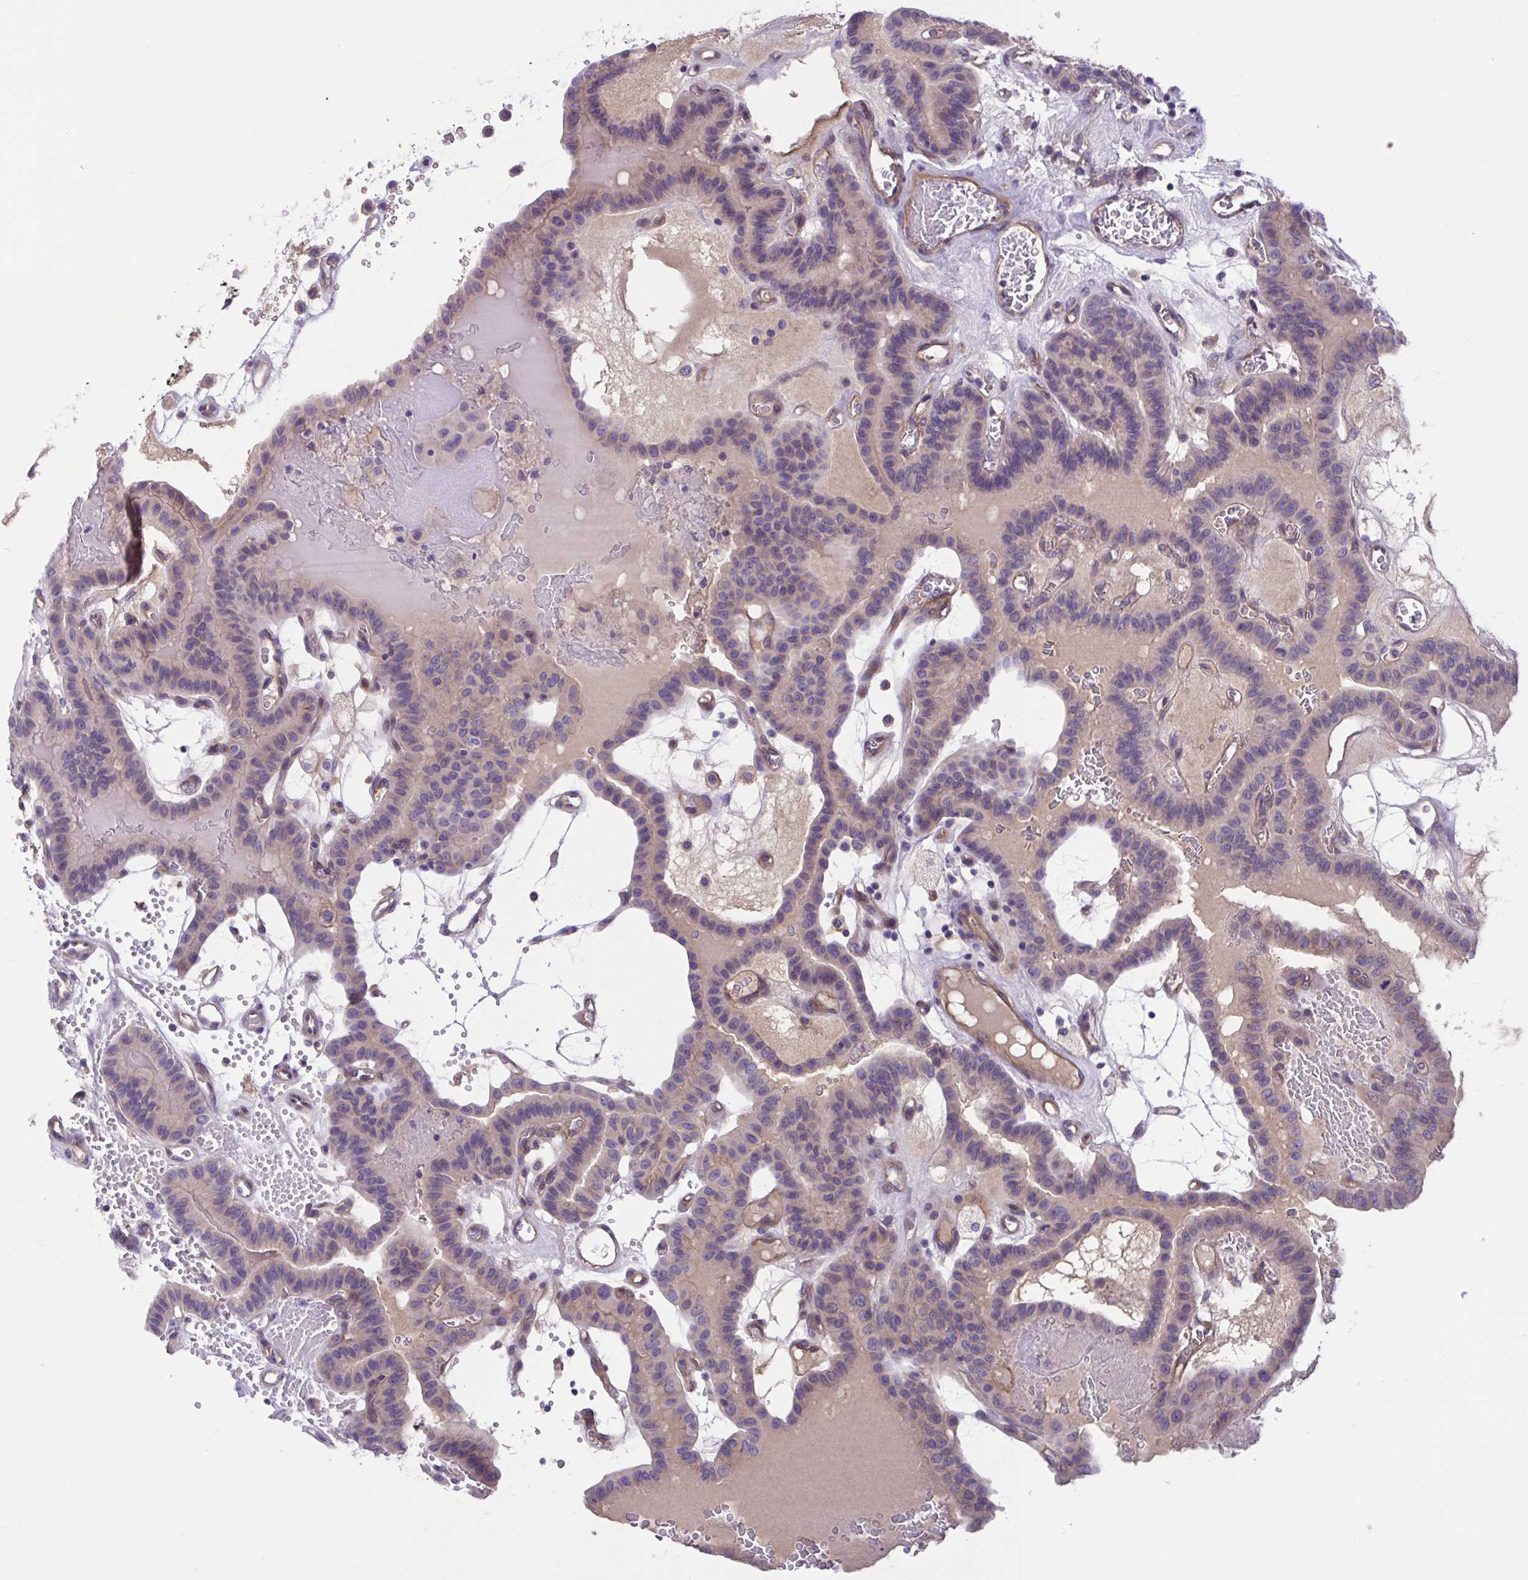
{"staining": {"intensity": "weak", "quantity": "25%-75%", "location": "cytoplasmic/membranous"}, "tissue": "thyroid cancer", "cell_type": "Tumor cells", "image_type": "cancer", "snomed": [{"axis": "morphology", "description": "Papillary adenocarcinoma, NOS"}, {"axis": "topography", "description": "Thyroid gland"}], "caption": "Immunohistochemistry image of human thyroid papillary adenocarcinoma stained for a protein (brown), which reveals low levels of weak cytoplasmic/membranous expression in approximately 25%-75% of tumor cells.", "gene": "TTC7B", "patient": {"sex": "male", "age": 87}}